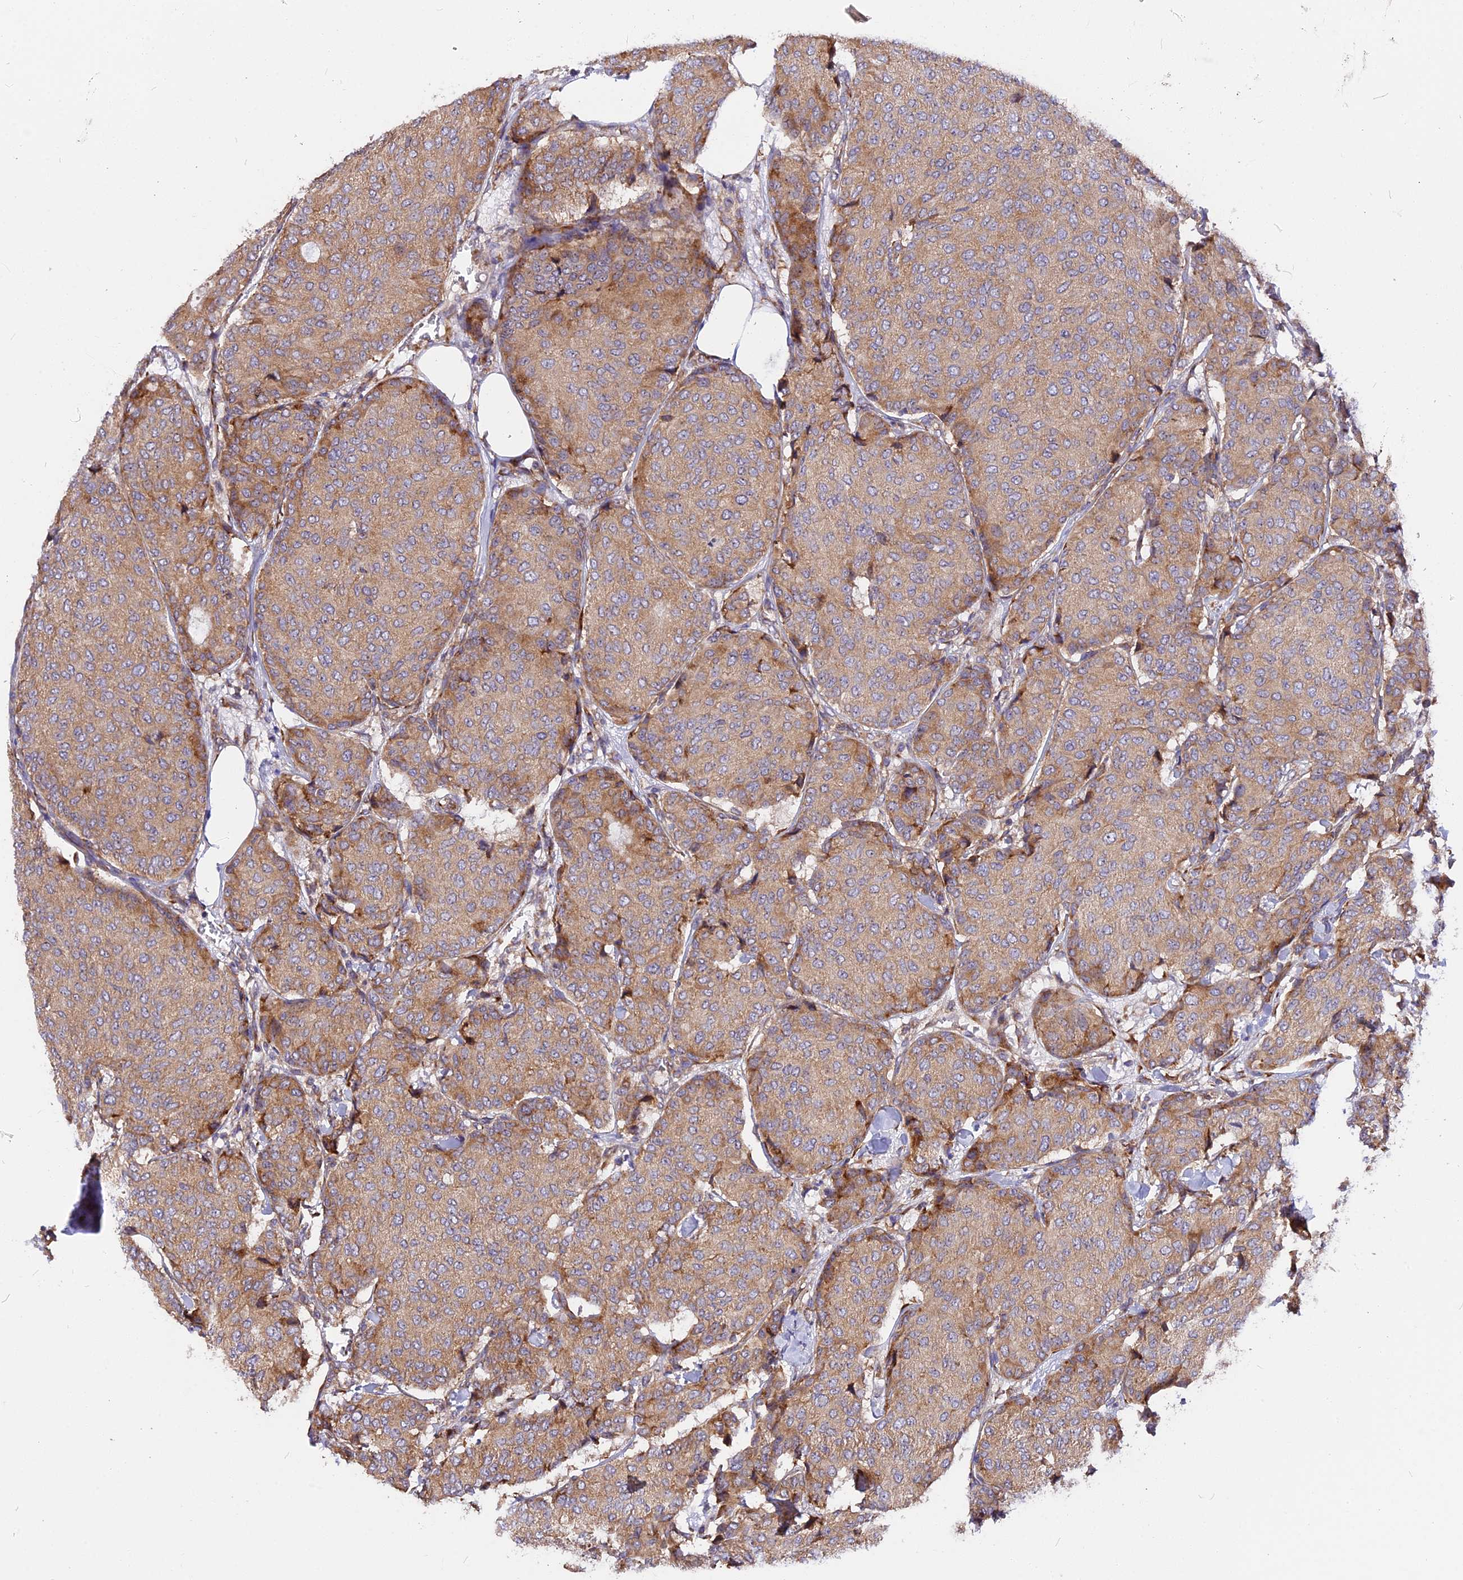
{"staining": {"intensity": "moderate", "quantity": ">75%", "location": "cytoplasmic/membranous"}, "tissue": "breast cancer", "cell_type": "Tumor cells", "image_type": "cancer", "snomed": [{"axis": "morphology", "description": "Duct carcinoma"}, {"axis": "topography", "description": "Breast"}], "caption": "A photomicrograph of breast cancer stained for a protein reveals moderate cytoplasmic/membranous brown staining in tumor cells. The protein of interest is shown in brown color, while the nuclei are stained blue.", "gene": "GNPTAB", "patient": {"sex": "female", "age": 75}}